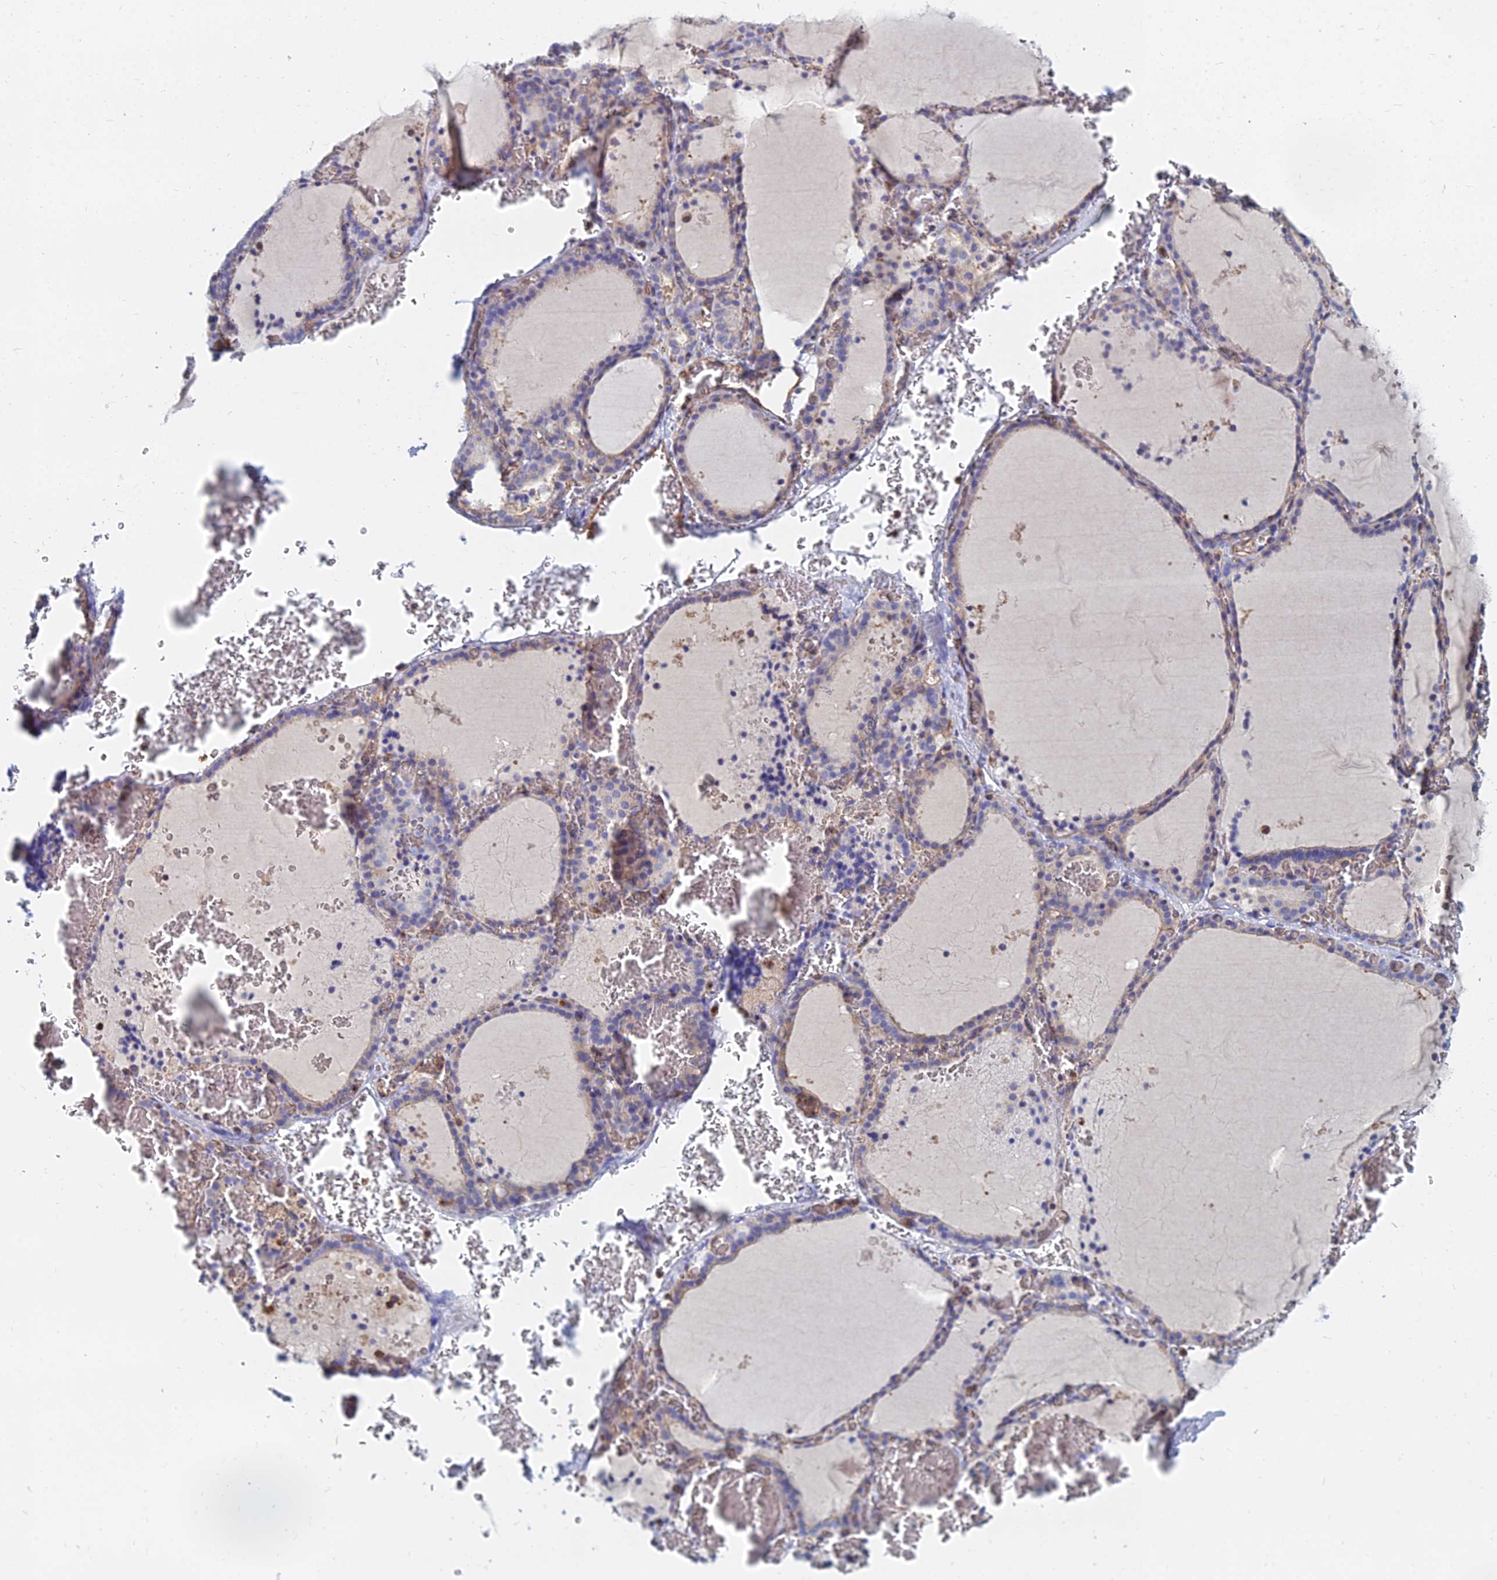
{"staining": {"intensity": "weak", "quantity": "25%-75%", "location": "cytoplasmic/membranous"}, "tissue": "thyroid gland", "cell_type": "Glandular cells", "image_type": "normal", "snomed": [{"axis": "morphology", "description": "Normal tissue, NOS"}, {"axis": "topography", "description": "Thyroid gland"}], "caption": "Protein staining by IHC displays weak cytoplasmic/membranous expression in approximately 25%-75% of glandular cells in benign thyroid gland.", "gene": "FFAR3", "patient": {"sex": "female", "age": 39}}